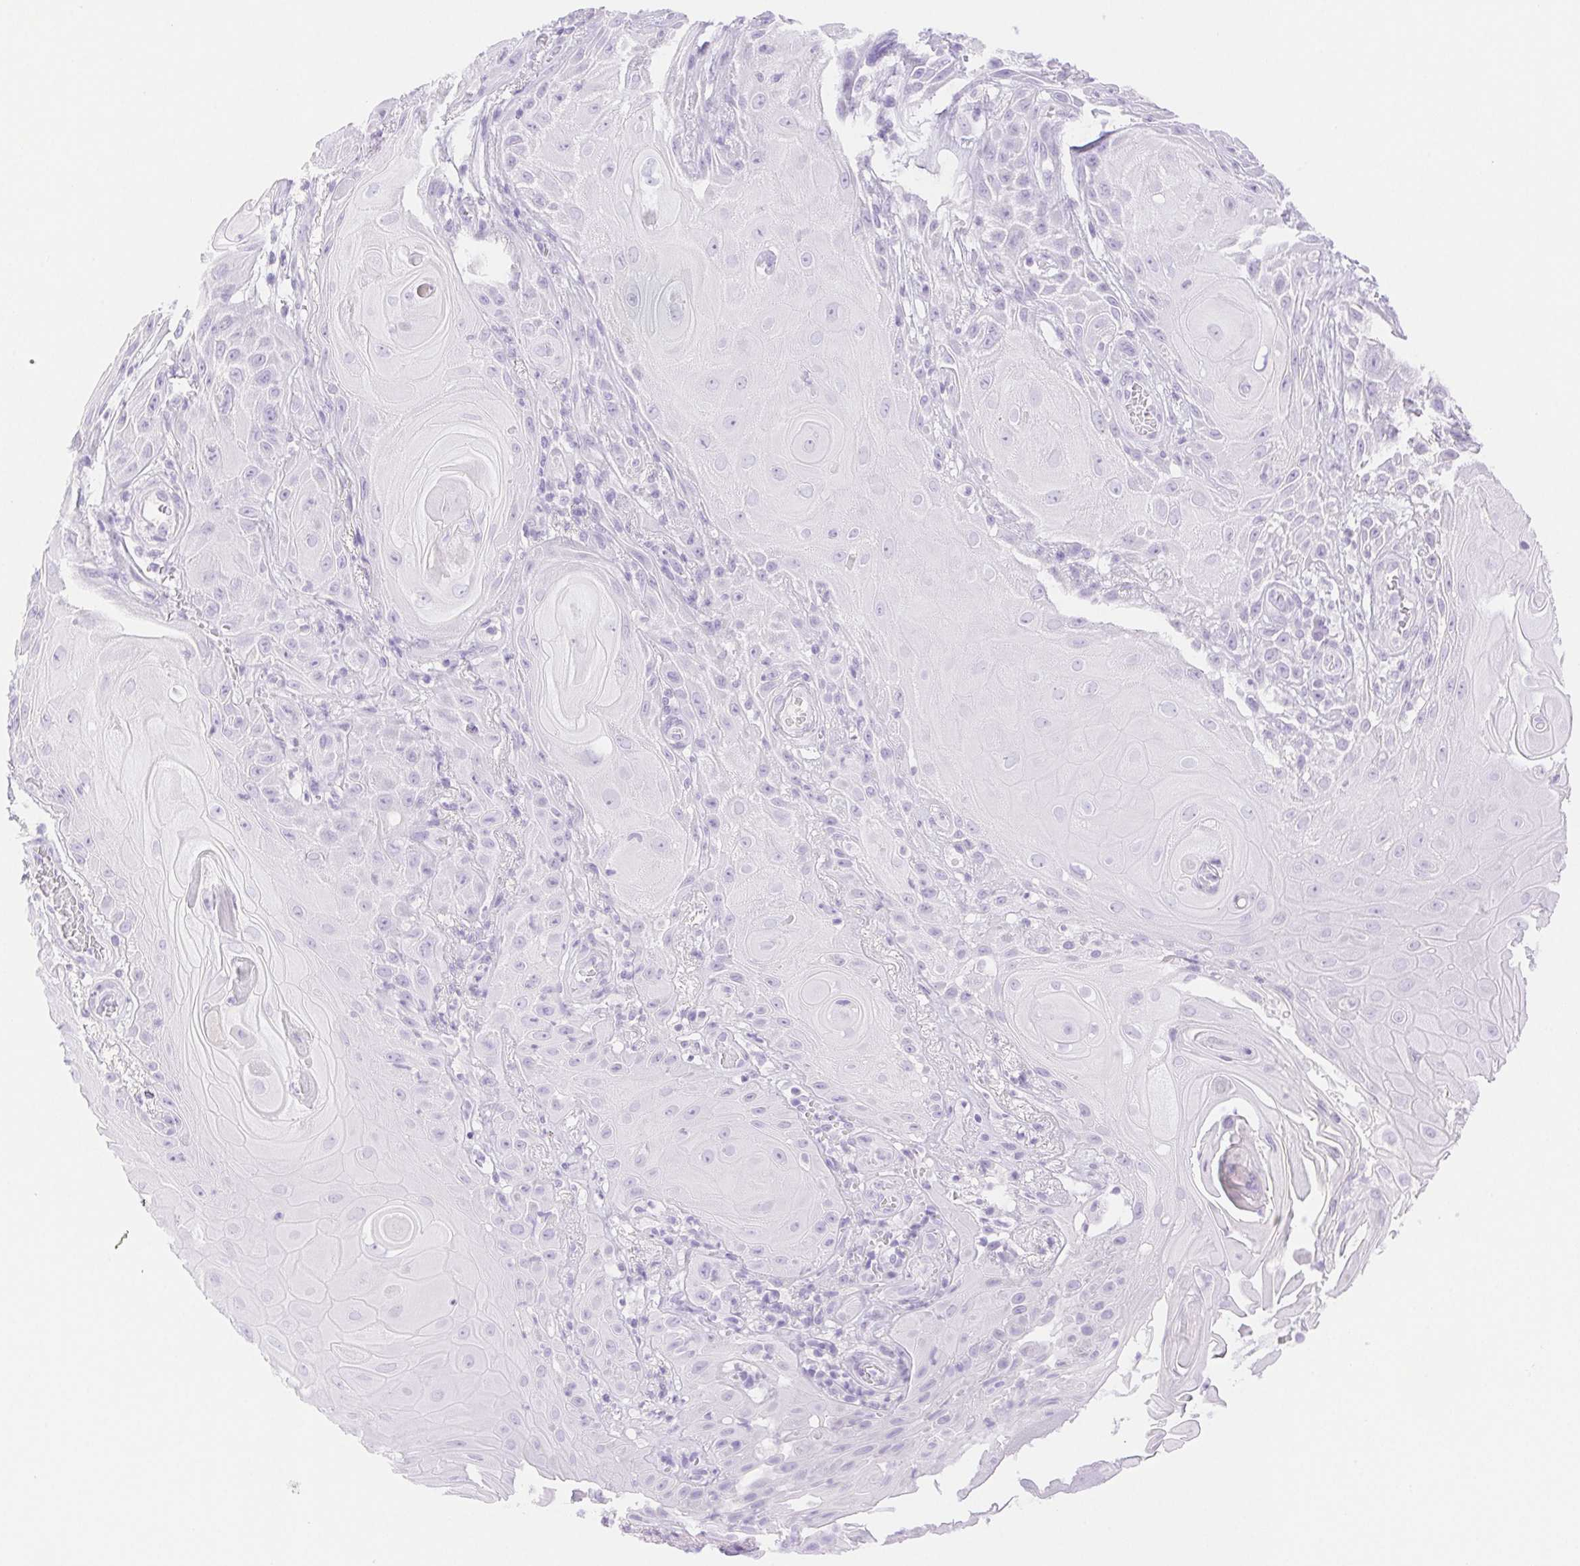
{"staining": {"intensity": "negative", "quantity": "none", "location": "none"}, "tissue": "skin cancer", "cell_type": "Tumor cells", "image_type": "cancer", "snomed": [{"axis": "morphology", "description": "Squamous cell carcinoma, NOS"}, {"axis": "topography", "description": "Skin"}], "caption": "The histopathology image demonstrates no significant staining in tumor cells of skin squamous cell carcinoma.", "gene": "SPACA4", "patient": {"sex": "male", "age": 62}}